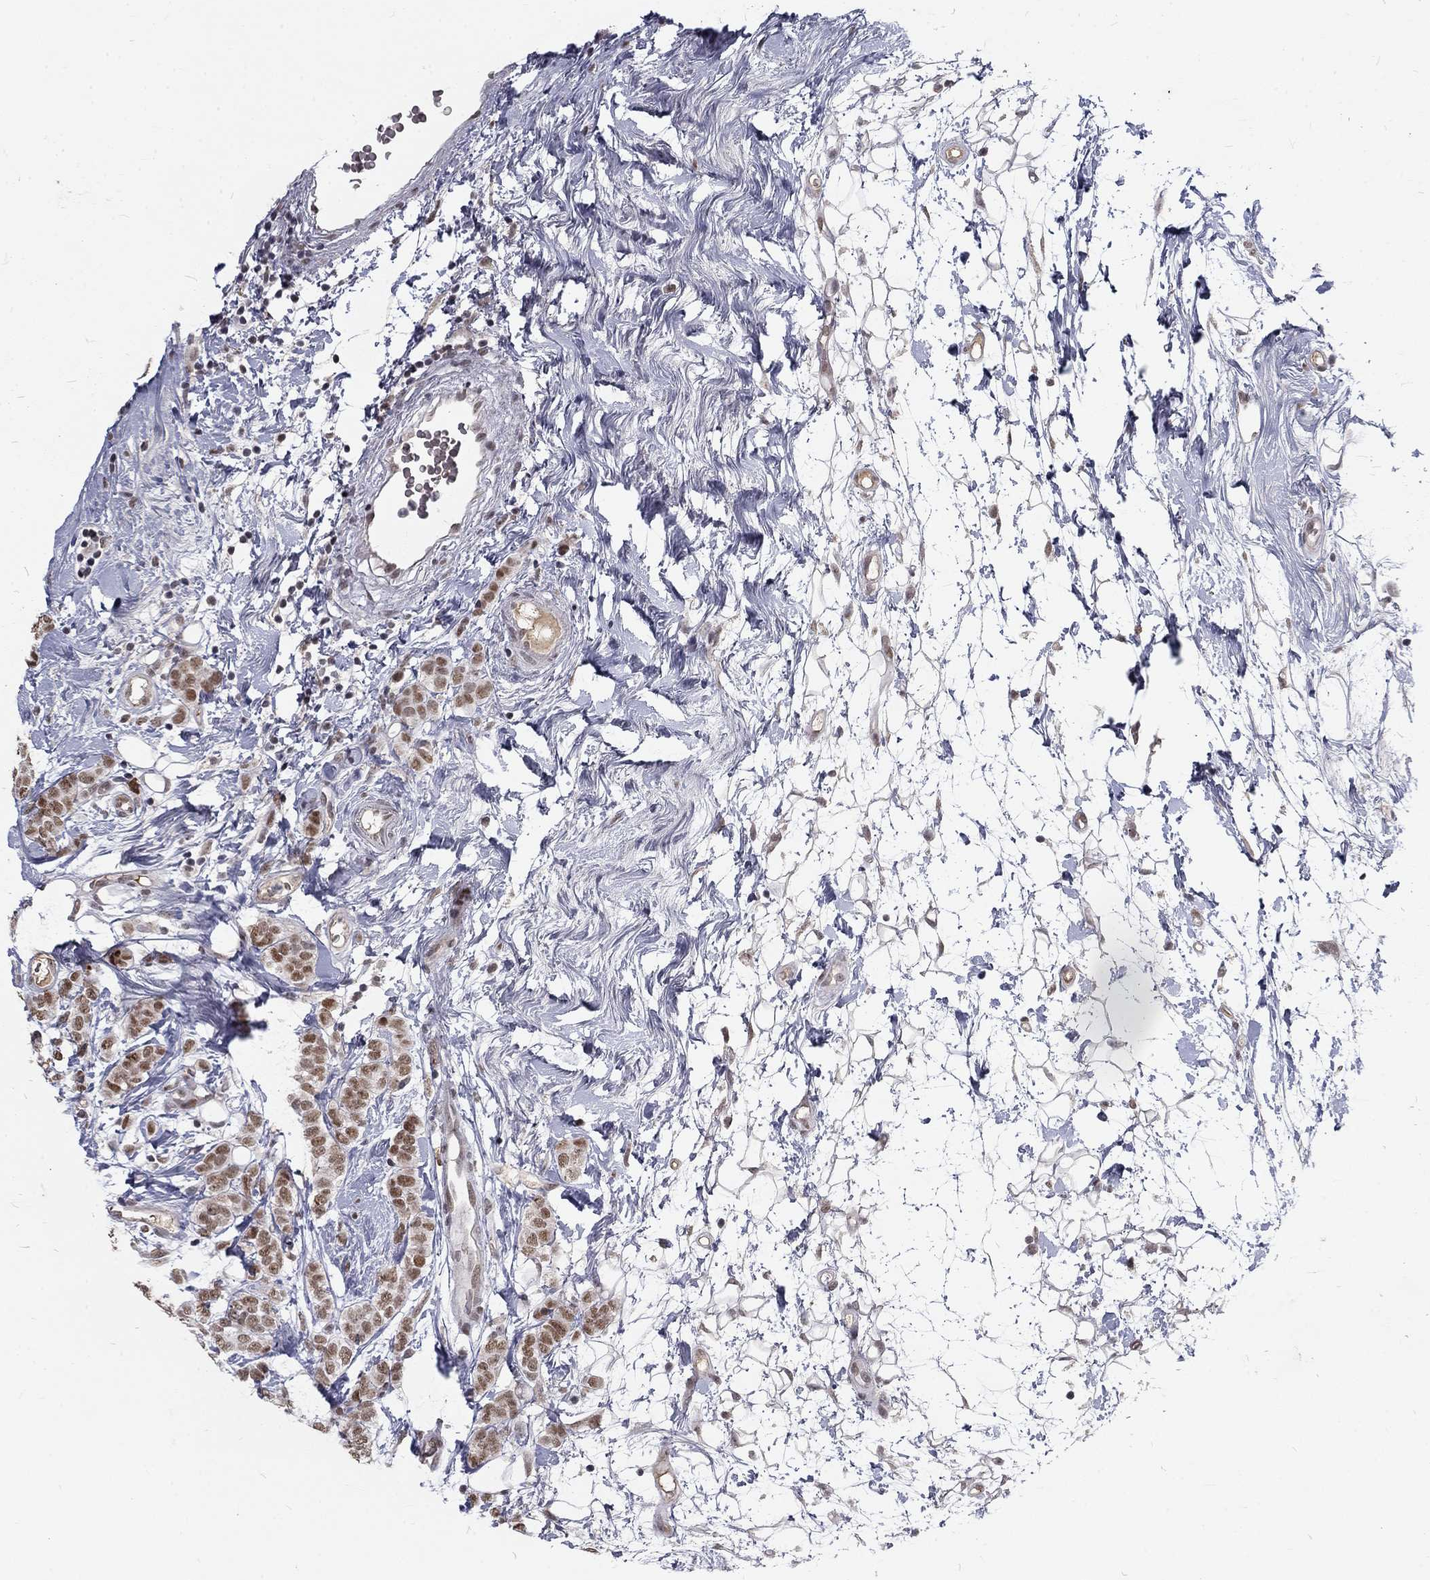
{"staining": {"intensity": "moderate", "quantity": ">75%", "location": "nuclear"}, "tissue": "breast cancer", "cell_type": "Tumor cells", "image_type": "cancer", "snomed": [{"axis": "morphology", "description": "Lobular carcinoma"}, {"axis": "topography", "description": "Breast"}], "caption": "There is medium levels of moderate nuclear expression in tumor cells of breast cancer (lobular carcinoma), as demonstrated by immunohistochemical staining (brown color).", "gene": "TCEAL1", "patient": {"sex": "female", "age": 49}}